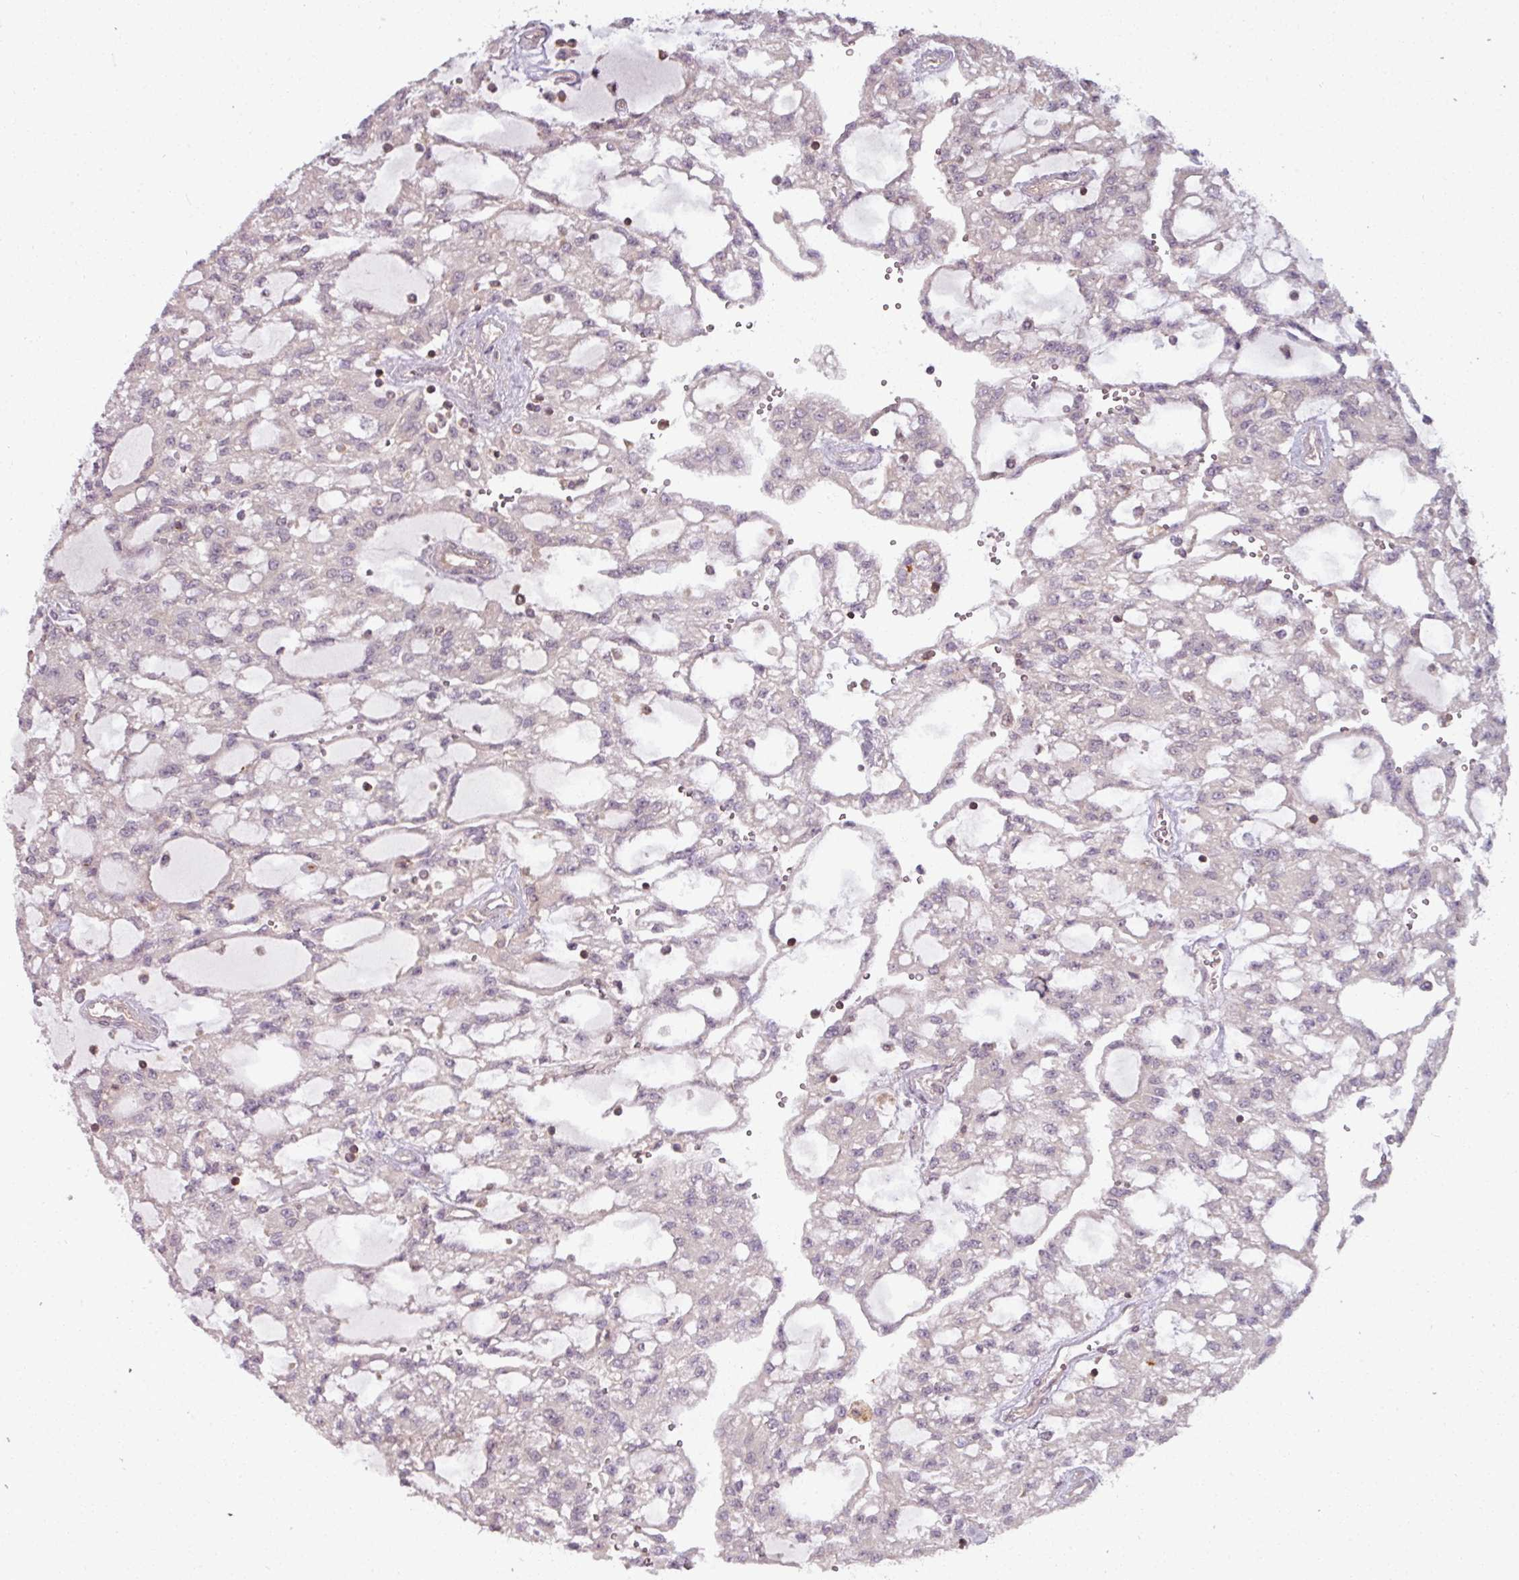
{"staining": {"intensity": "negative", "quantity": "none", "location": "none"}, "tissue": "renal cancer", "cell_type": "Tumor cells", "image_type": "cancer", "snomed": [{"axis": "morphology", "description": "Adenocarcinoma, NOS"}, {"axis": "topography", "description": "Kidney"}], "caption": "DAB immunohistochemical staining of human renal adenocarcinoma reveals no significant expression in tumor cells.", "gene": "TUSC3", "patient": {"sex": "male", "age": 63}}